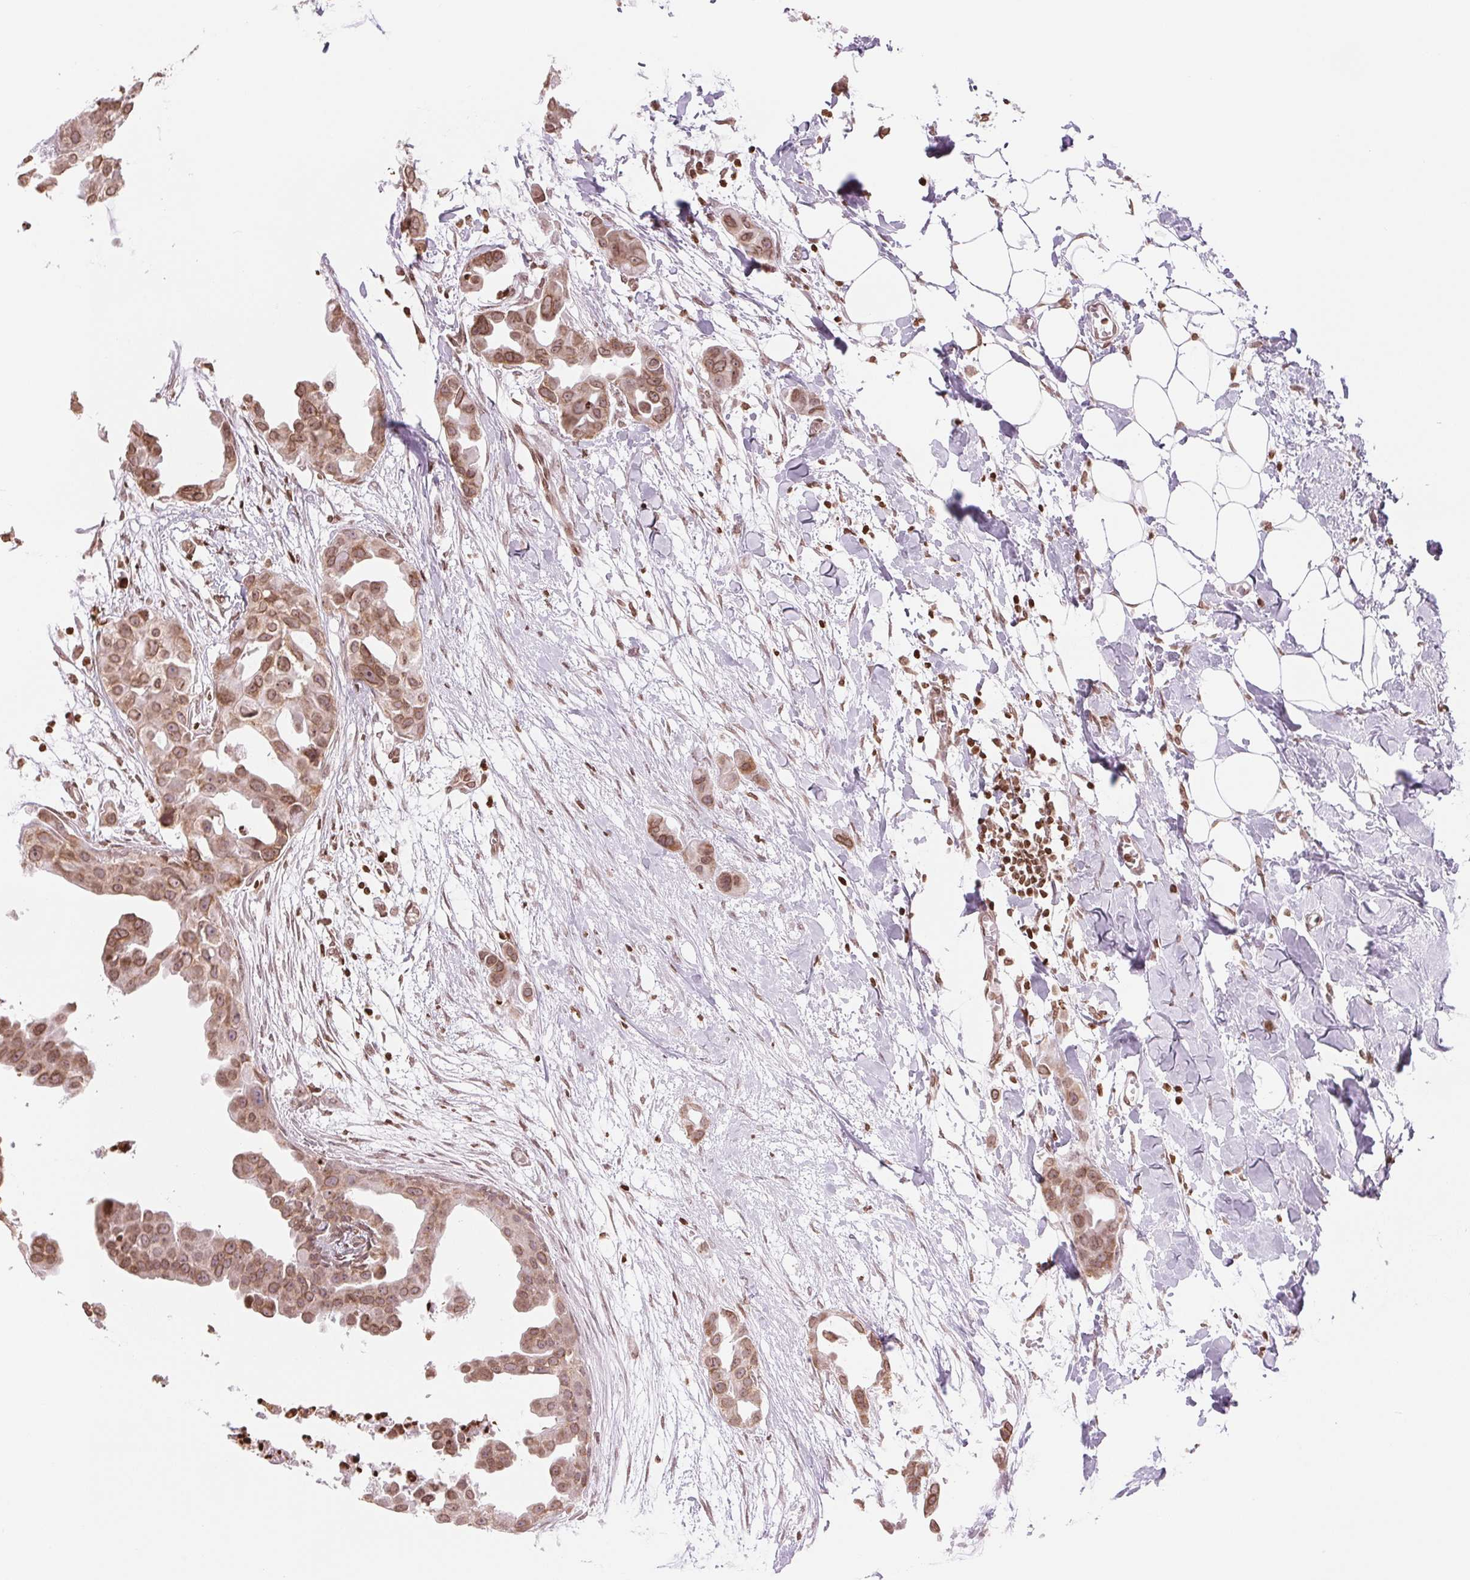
{"staining": {"intensity": "moderate", "quantity": ">75%", "location": "cytoplasmic/membranous,nuclear"}, "tissue": "breast cancer", "cell_type": "Tumor cells", "image_type": "cancer", "snomed": [{"axis": "morphology", "description": "Duct carcinoma"}, {"axis": "topography", "description": "Breast"}], "caption": "Immunohistochemical staining of breast cancer reveals medium levels of moderate cytoplasmic/membranous and nuclear positivity in about >75% of tumor cells.", "gene": "SMIM12", "patient": {"sex": "female", "age": 38}}